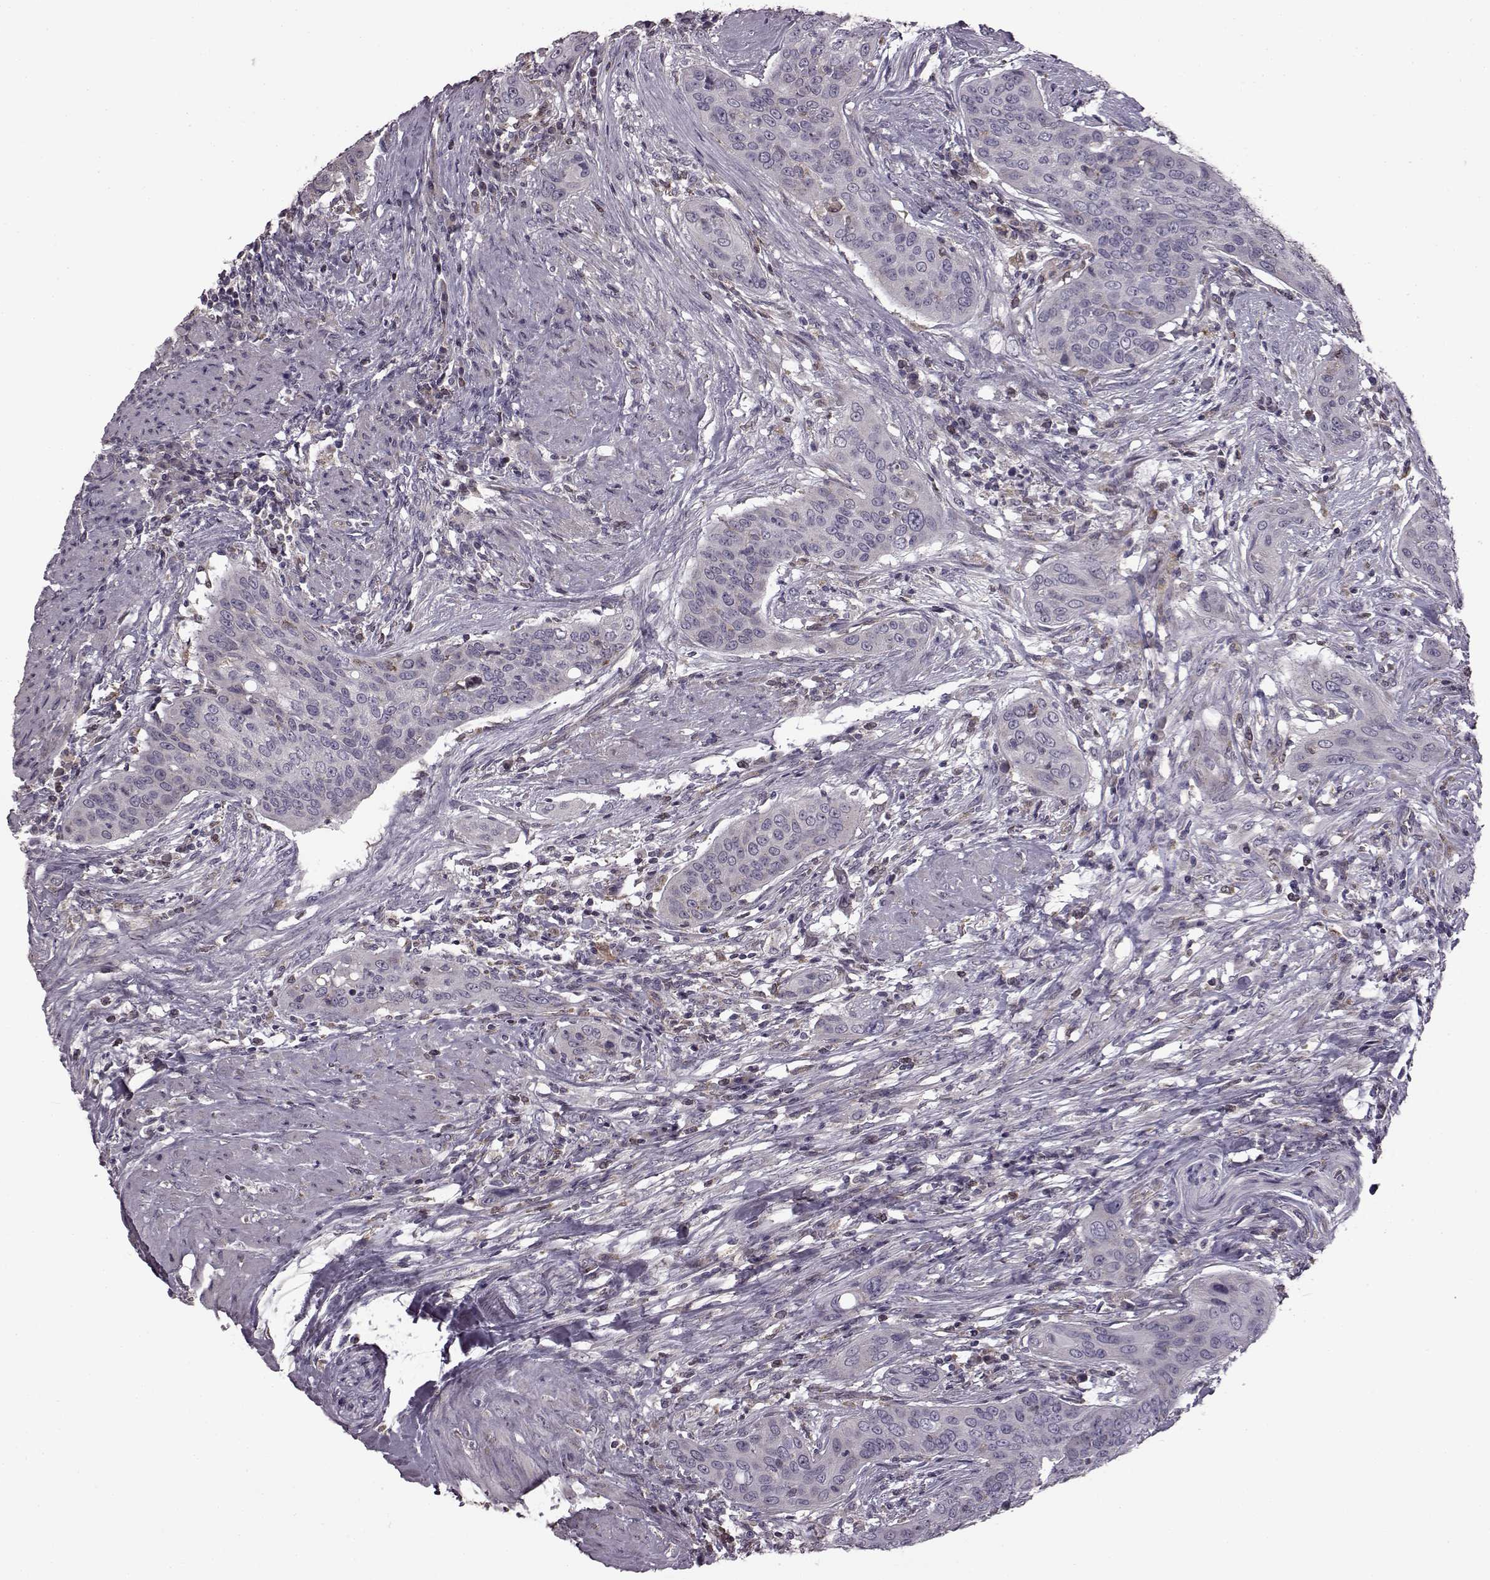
{"staining": {"intensity": "negative", "quantity": "none", "location": "none"}, "tissue": "urothelial cancer", "cell_type": "Tumor cells", "image_type": "cancer", "snomed": [{"axis": "morphology", "description": "Urothelial carcinoma, High grade"}, {"axis": "topography", "description": "Urinary bladder"}], "caption": "Urothelial carcinoma (high-grade) stained for a protein using immunohistochemistry (IHC) reveals no expression tumor cells.", "gene": "B3GNT6", "patient": {"sex": "male", "age": 82}}